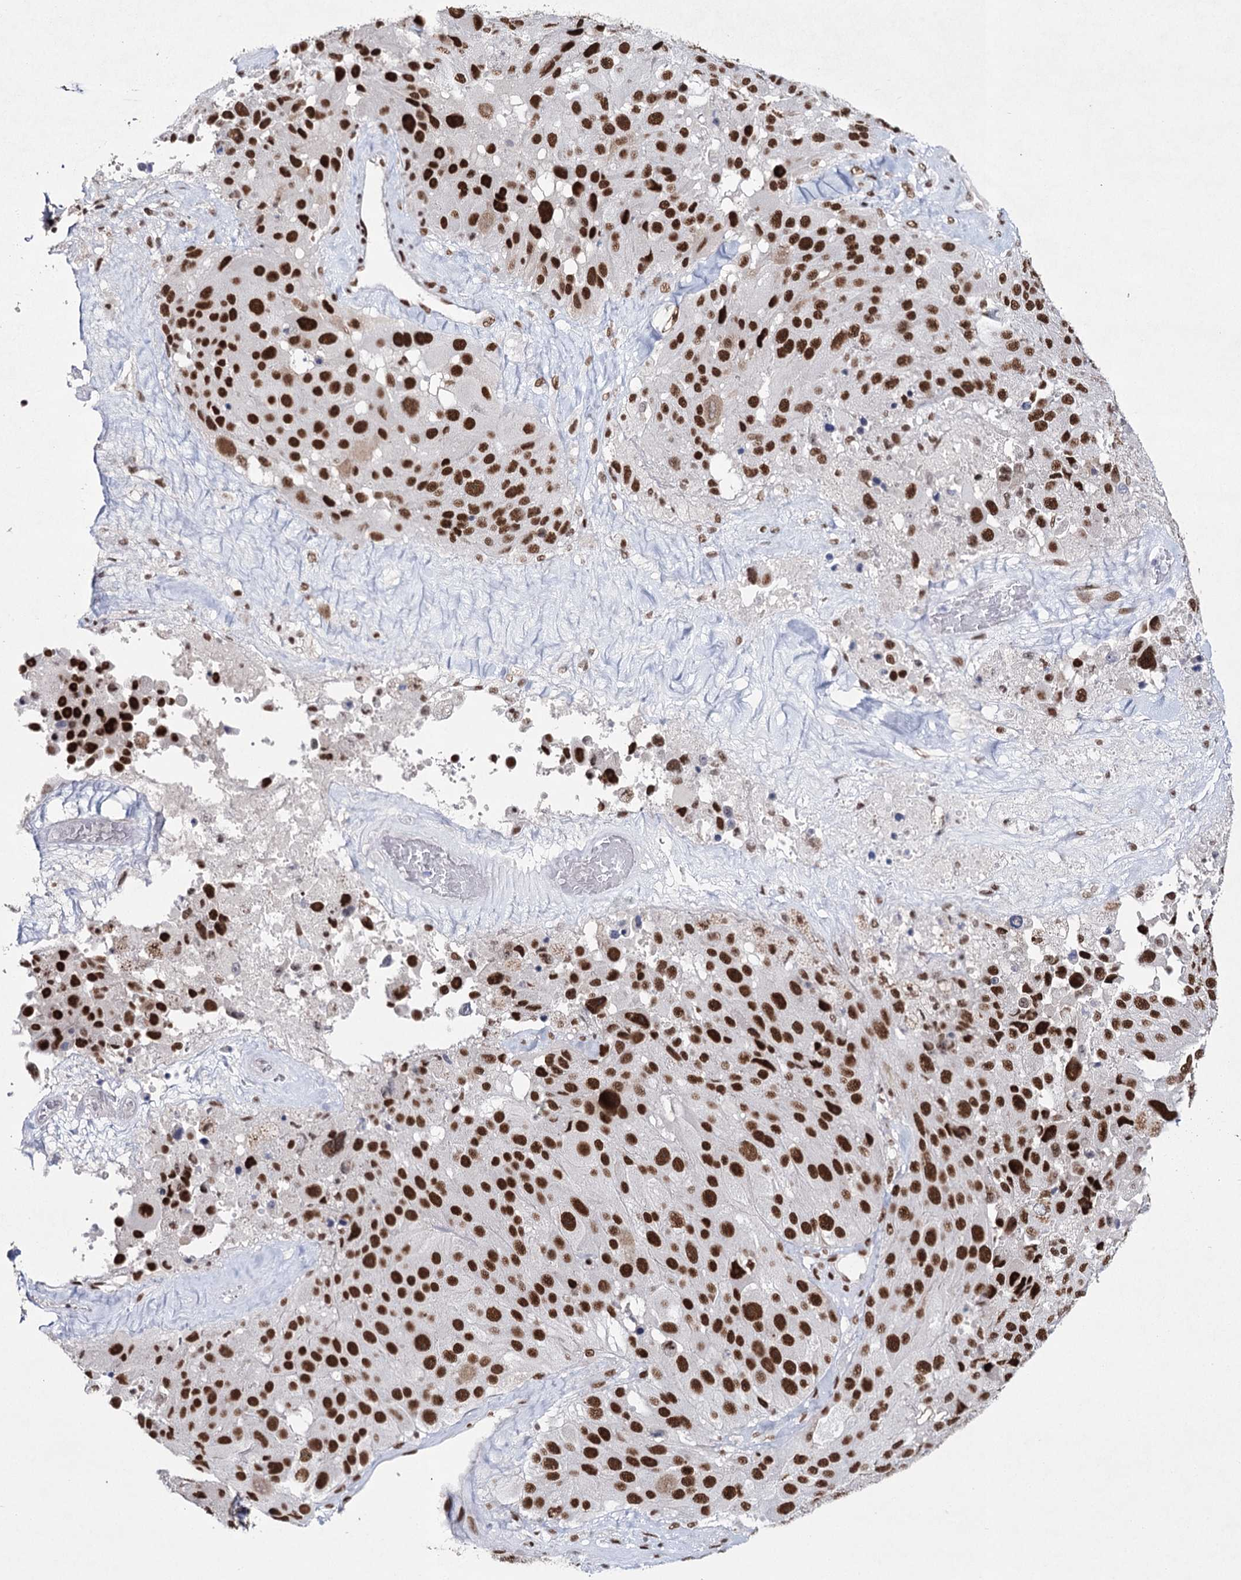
{"staining": {"intensity": "strong", "quantity": ">75%", "location": "nuclear"}, "tissue": "melanoma", "cell_type": "Tumor cells", "image_type": "cancer", "snomed": [{"axis": "morphology", "description": "Malignant melanoma, Metastatic site"}, {"axis": "topography", "description": "Lymph node"}], "caption": "Brown immunohistochemical staining in malignant melanoma (metastatic site) demonstrates strong nuclear positivity in about >75% of tumor cells.", "gene": "SCAF8", "patient": {"sex": "male", "age": 62}}